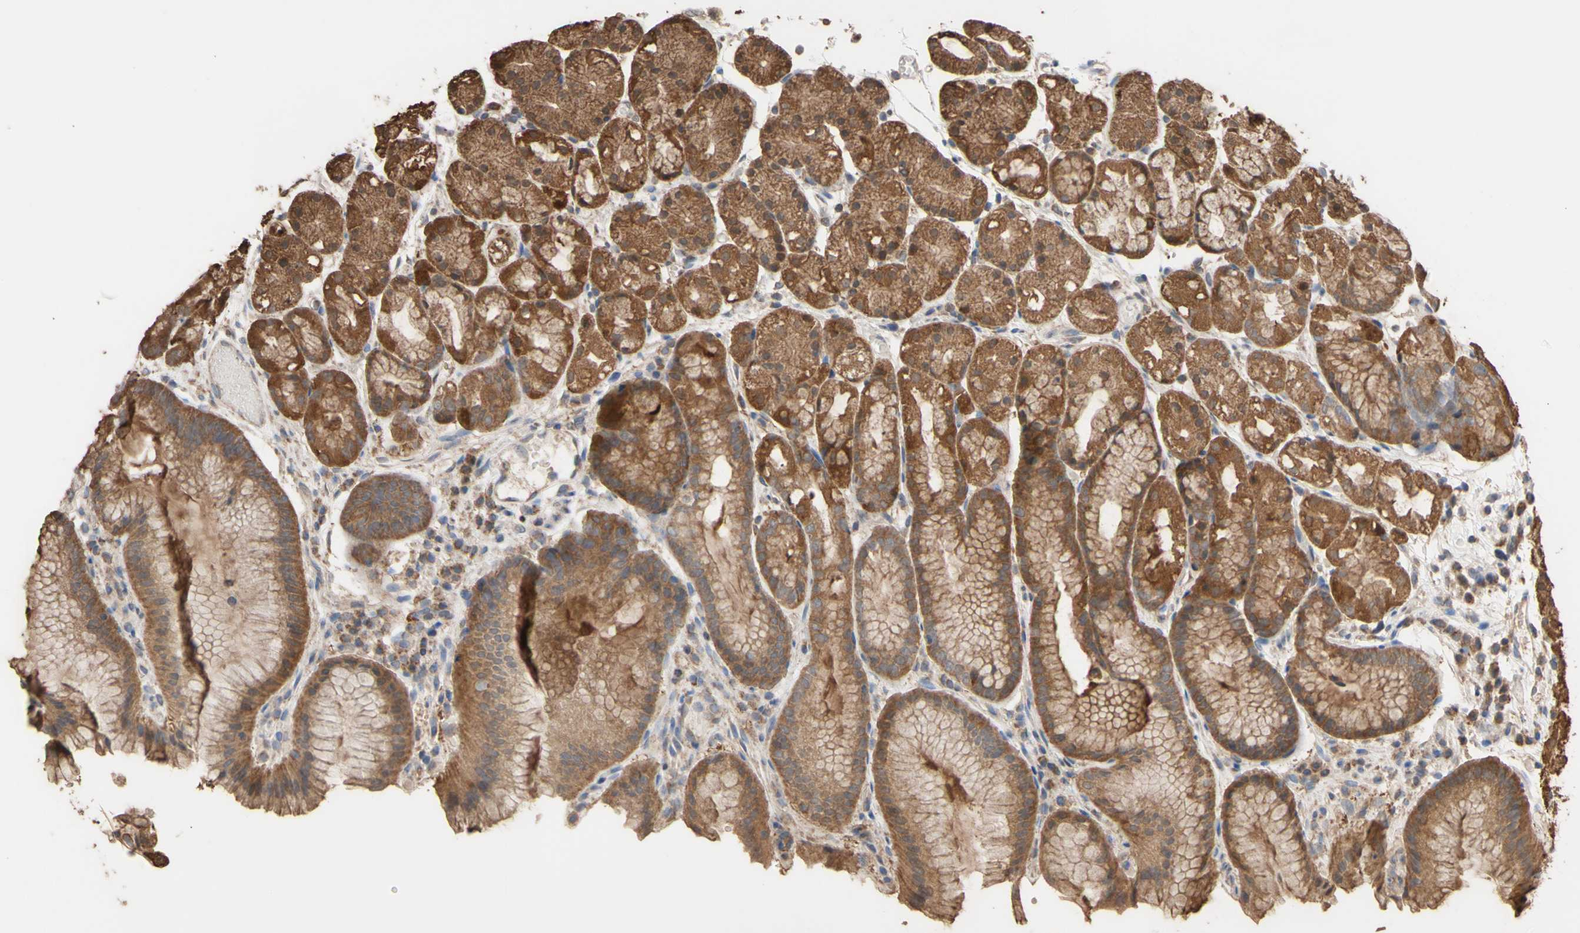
{"staining": {"intensity": "moderate", "quantity": ">75%", "location": "cytoplasmic/membranous"}, "tissue": "stomach", "cell_type": "Glandular cells", "image_type": "normal", "snomed": [{"axis": "morphology", "description": "Normal tissue, NOS"}, {"axis": "topography", "description": "Stomach, upper"}], "caption": "Immunohistochemical staining of normal stomach displays moderate cytoplasmic/membranous protein expression in about >75% of glandular cells. (DAB (3,3'-diaminobenzidine) IHC with brightfield microscopy, high magnification).", "gene": "ALDH9A1", "patient": {"sex": "male", "age": 72}}